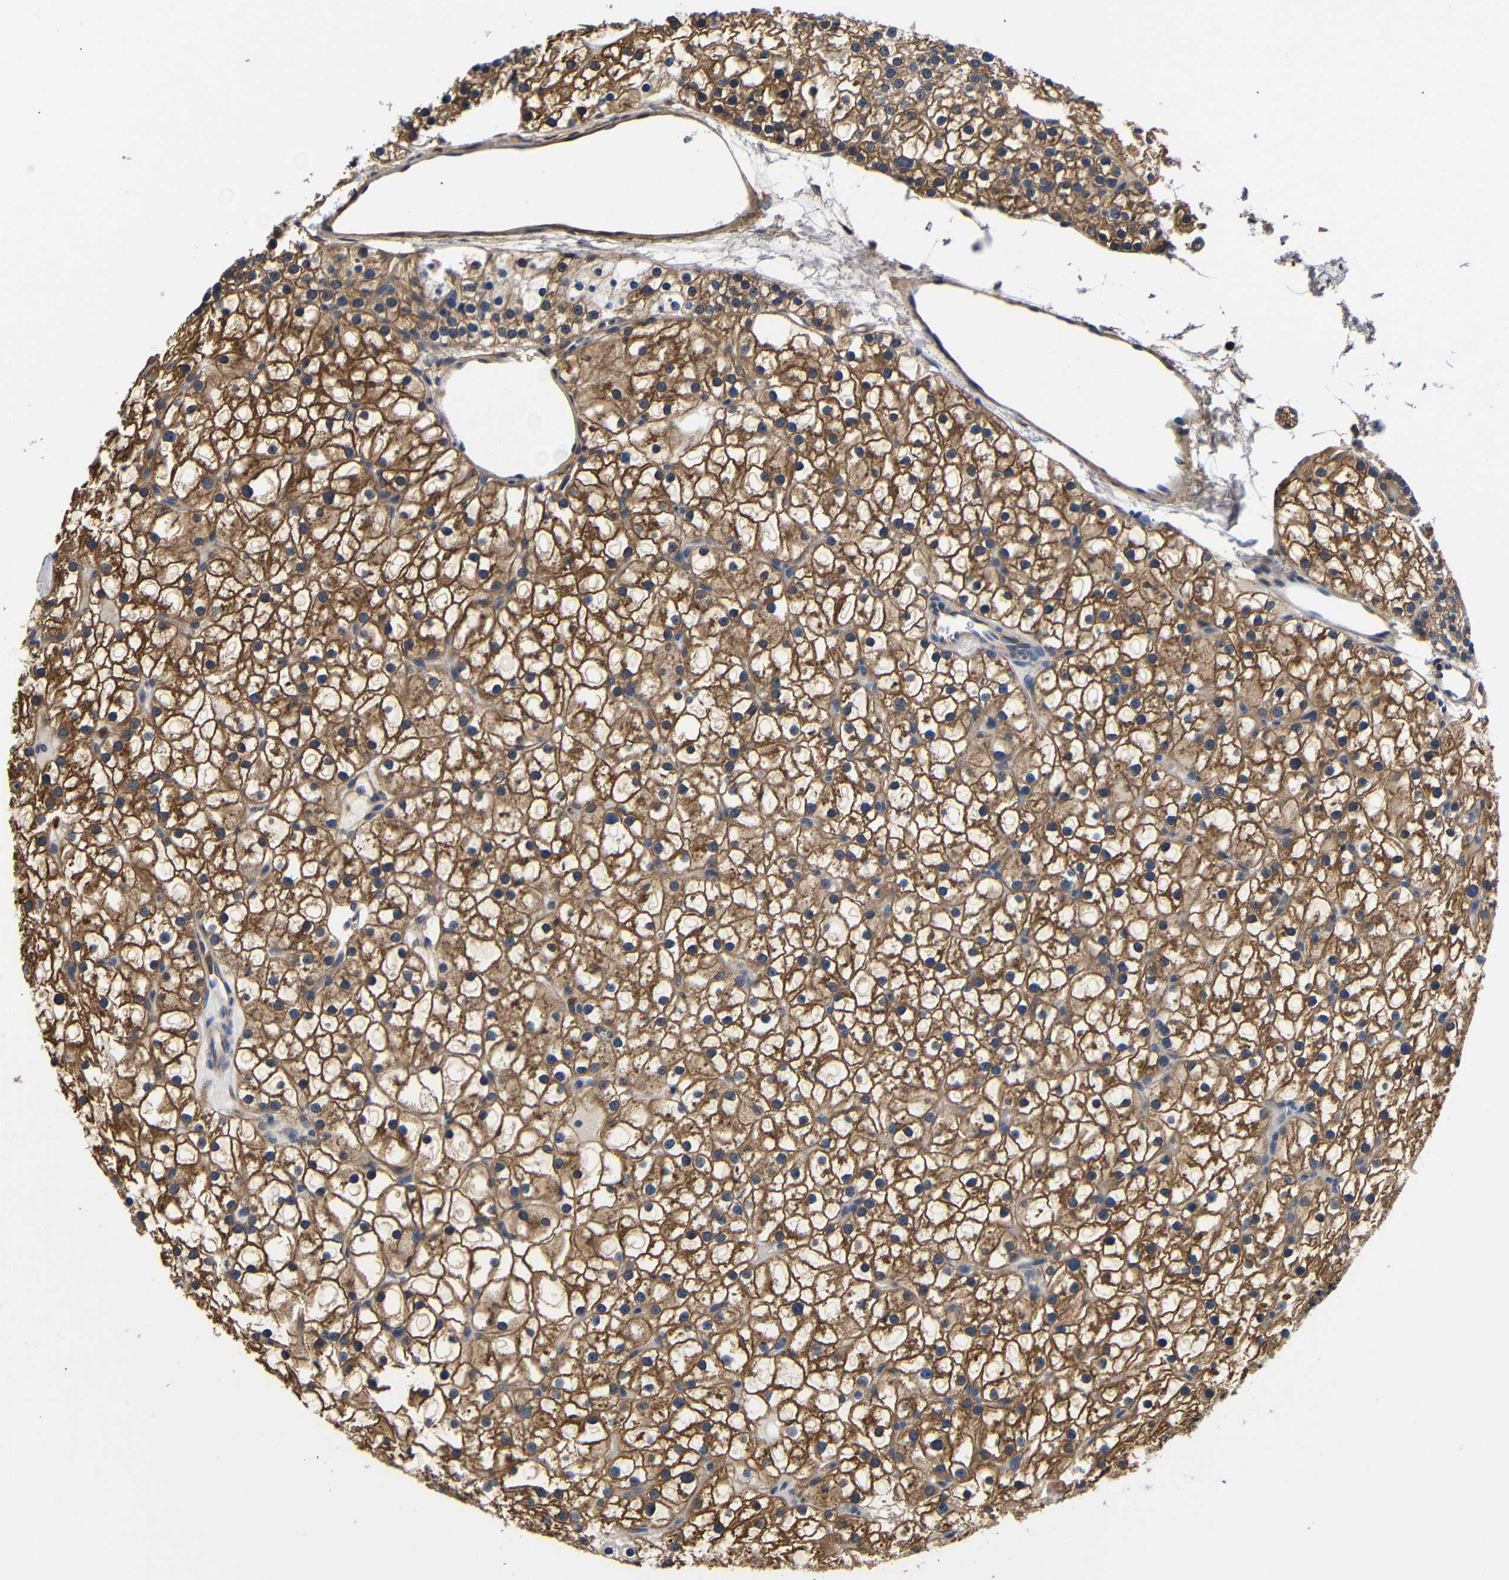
{"staining": {"intensity": "moderate", "quantity": ">75%", "location": "cytoplasmic/membranous"}, "tissue": "parathyroid gland", "cell_type": "Glandular cells", "image_type": "normal", "snomed": [{"axis": "morphology", "description": "Normal tissue, NOS"}, {"axis": "morphology", "description": "Adenoma, NOS"}, {"axis": "topography", "description": "Parathyroid gland"}], "caption": "Unremarkable parathyroid gland exhibits moderate cytoplasmic/membranous staining in approximately >75% of glandular cells.", "gene": "LRRCC1", "patient": {"sex": "female", "age": 70}}